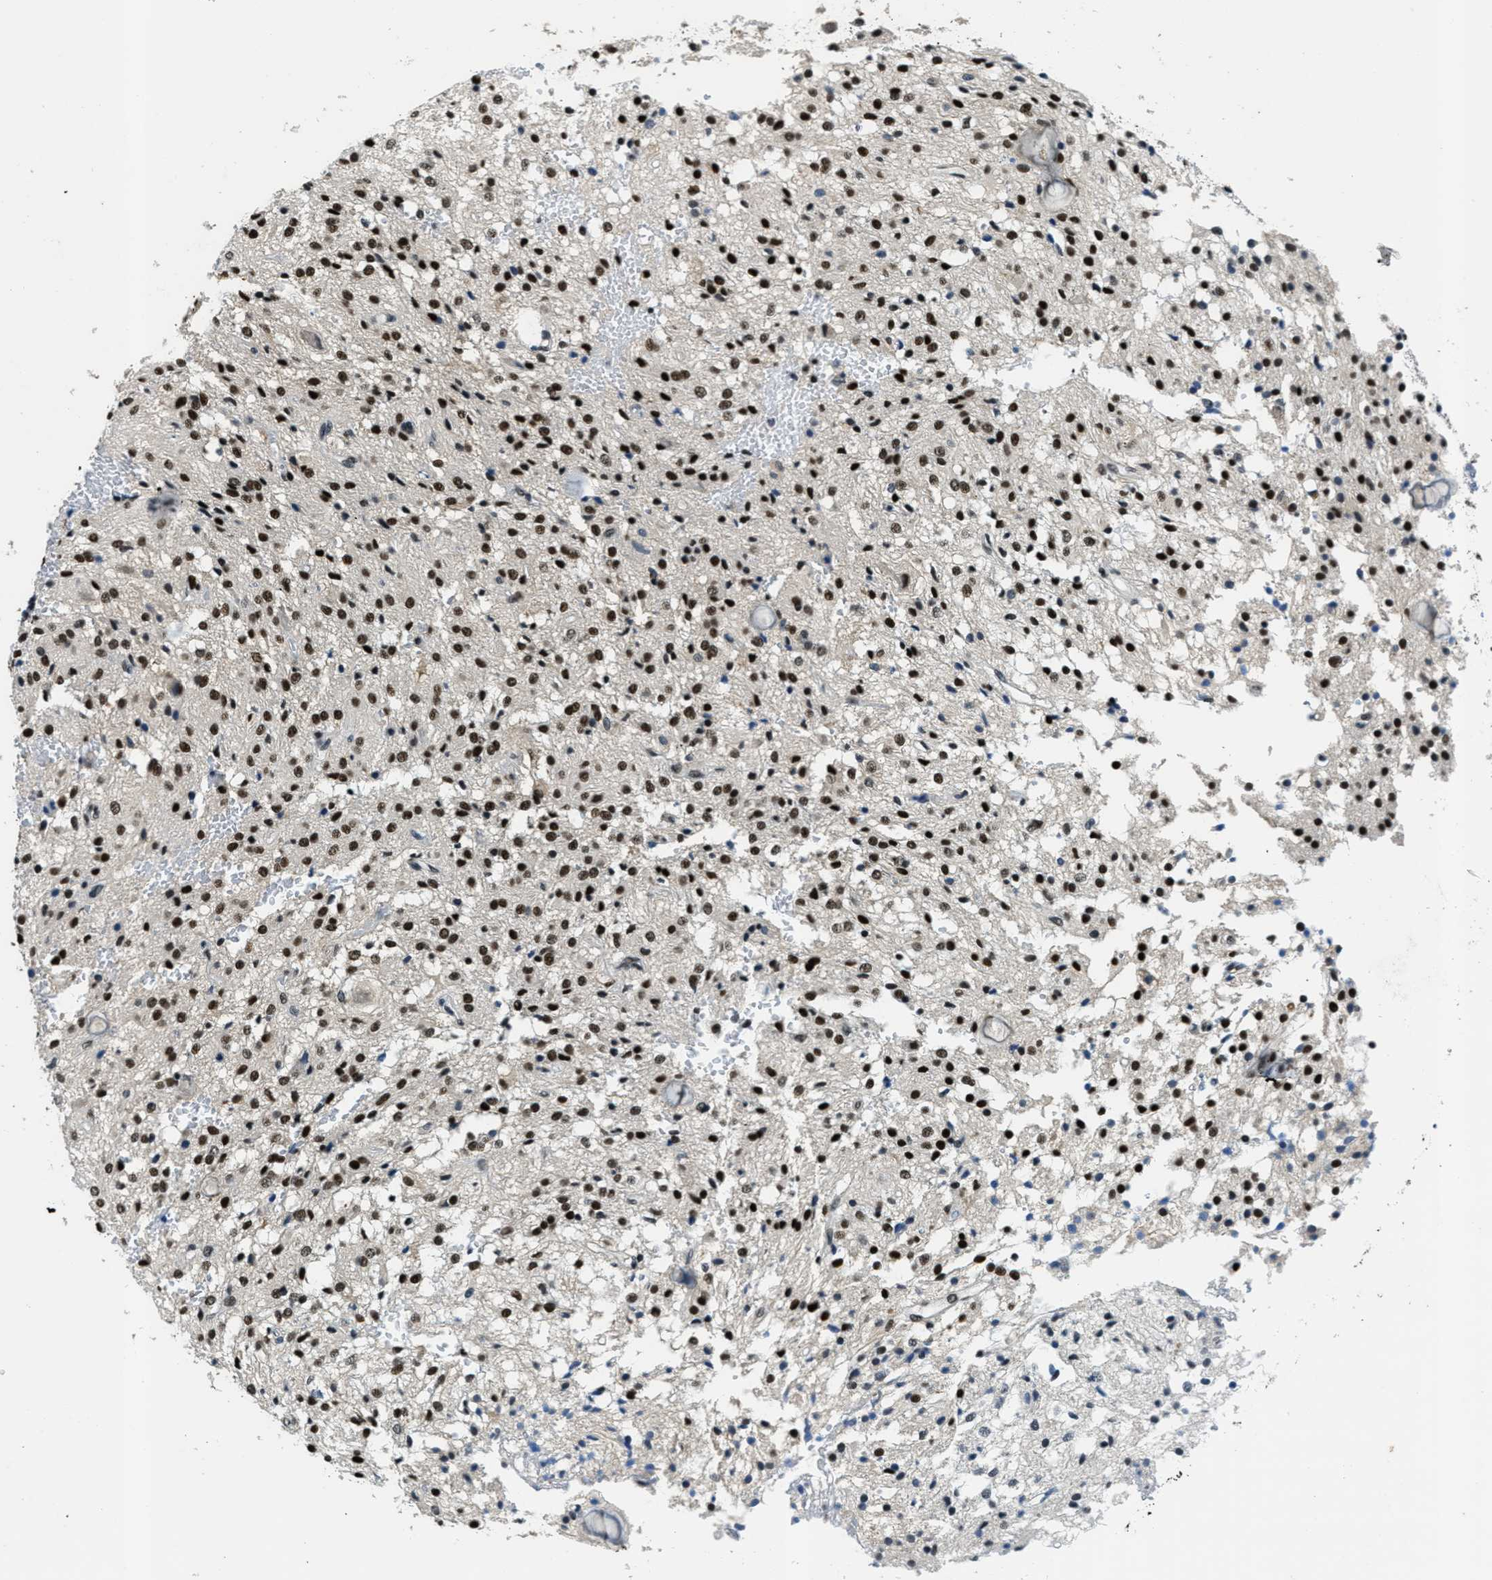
{"staining": {"intensity": "strong", "quantity": ">75%", "location": "nuclear"}, "tissue": "glioma", "cell_type": "Tumor cells", "image_type": "cancer", "snomed": [{"axis": "morphology", "description": "Glioma, malignant, High grade"}, {"axis": "topography", "description": "Brain"}], "caption": "Malignant high-grade glioma tissue reveals strong nuclear expression in about >75% of tumor cells", "gene": "SSB", "patient": {"sex": "female", "age": 59}}